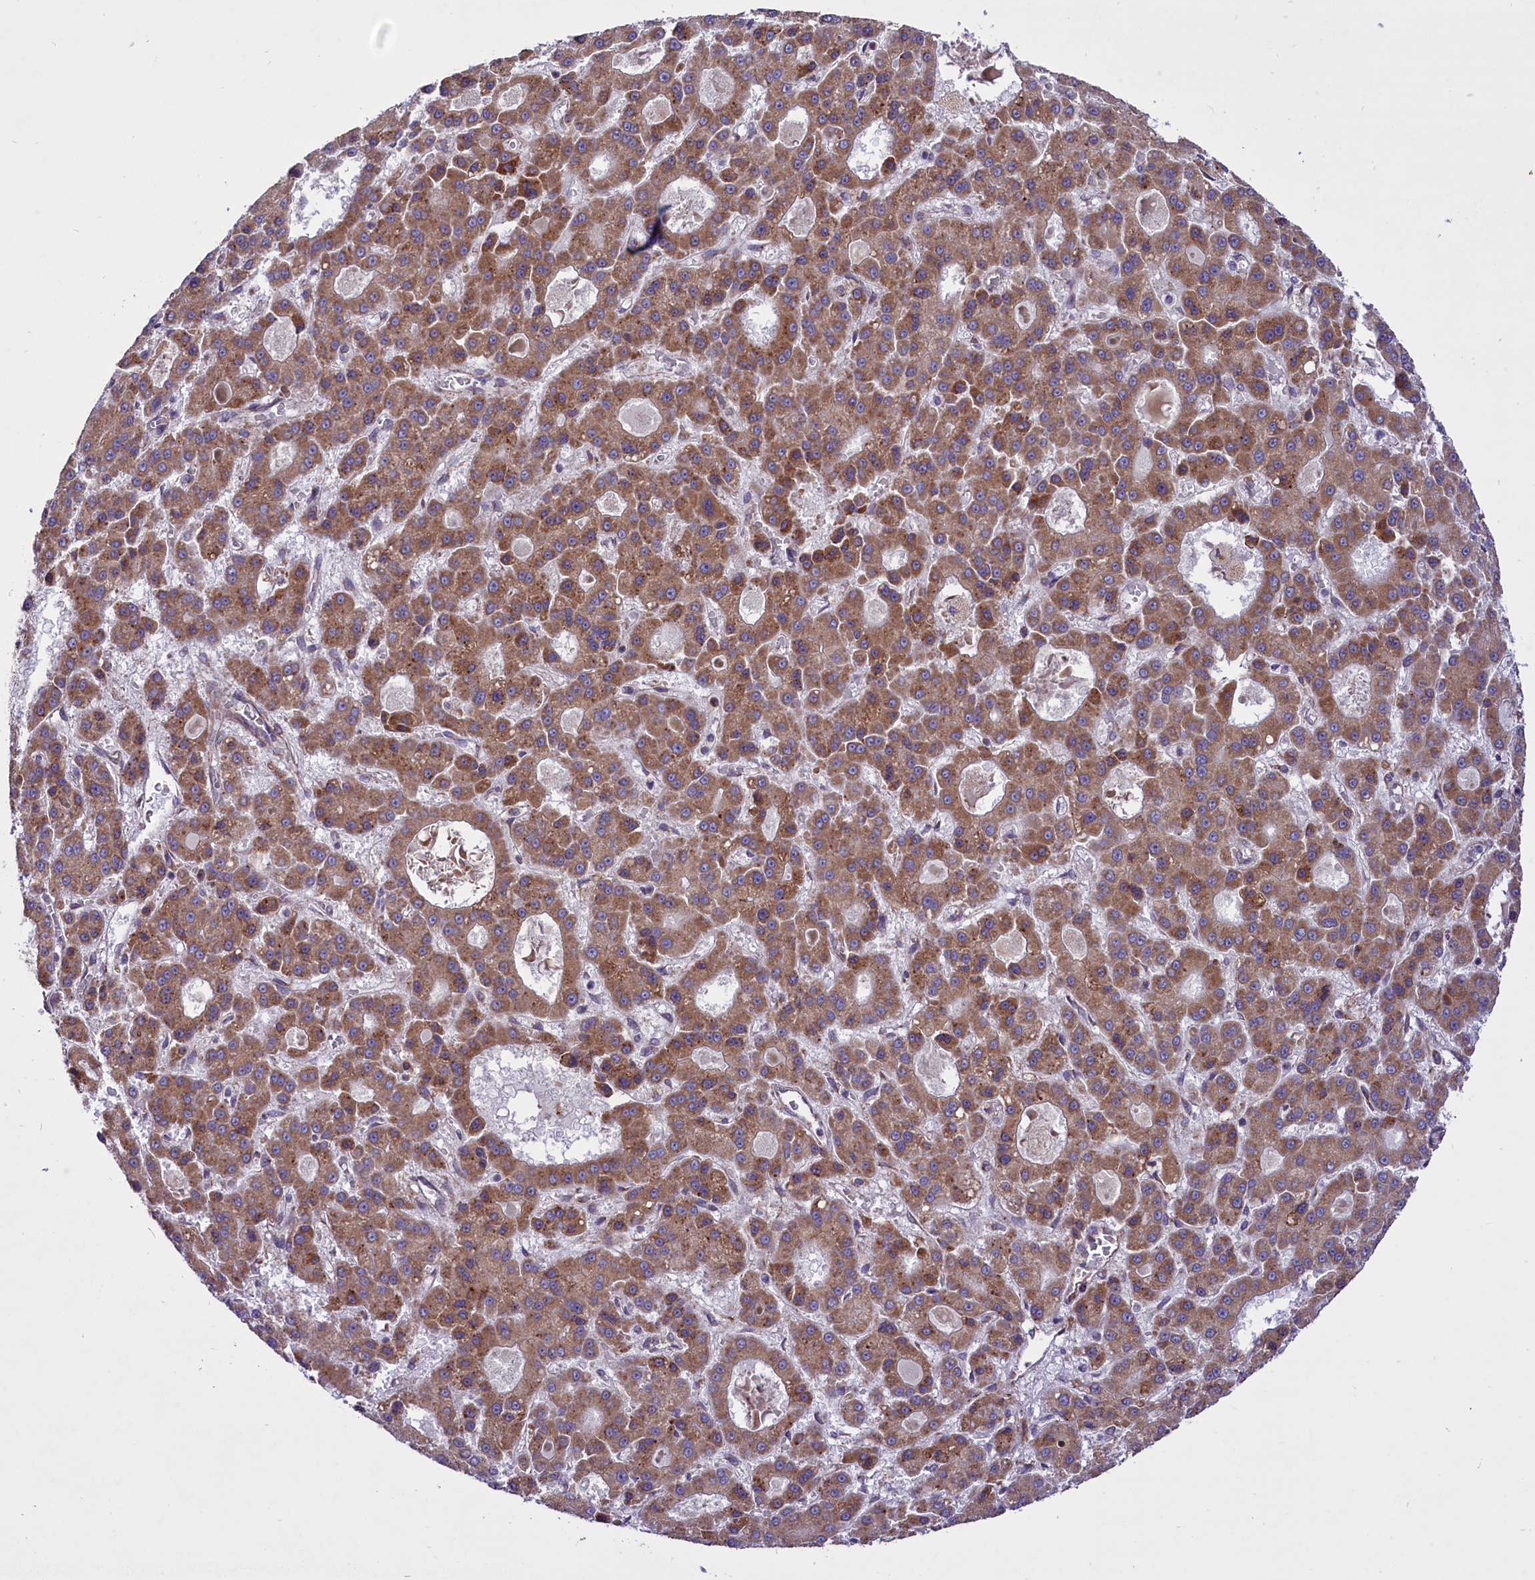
{"staining": {"intensity": "moderate", "quantity": ">75%", "location": "cytoplasmic/membranous"}, "tissue": "liver cancer", "cell_type": "Tumor cells", "image_type": "cancer", "snomed": [{"axis": "morphology", "description": "Carcinoma, Hepatocellular, NOS"}, {"axis": "topography", "description": "Liver"}], "caption": "A high-resolution photomicrograph shows IHC staining of hepatocellular carcinoma (liver), which demonstrates moderate cytoplasmic/membranous staining in approximately >75% of tumor cells. (brown staining indicates protein expression, while blue staining denotes nuclei).", "gene": "PTPRU", "patient": {"sex": "male", "age": 70}}